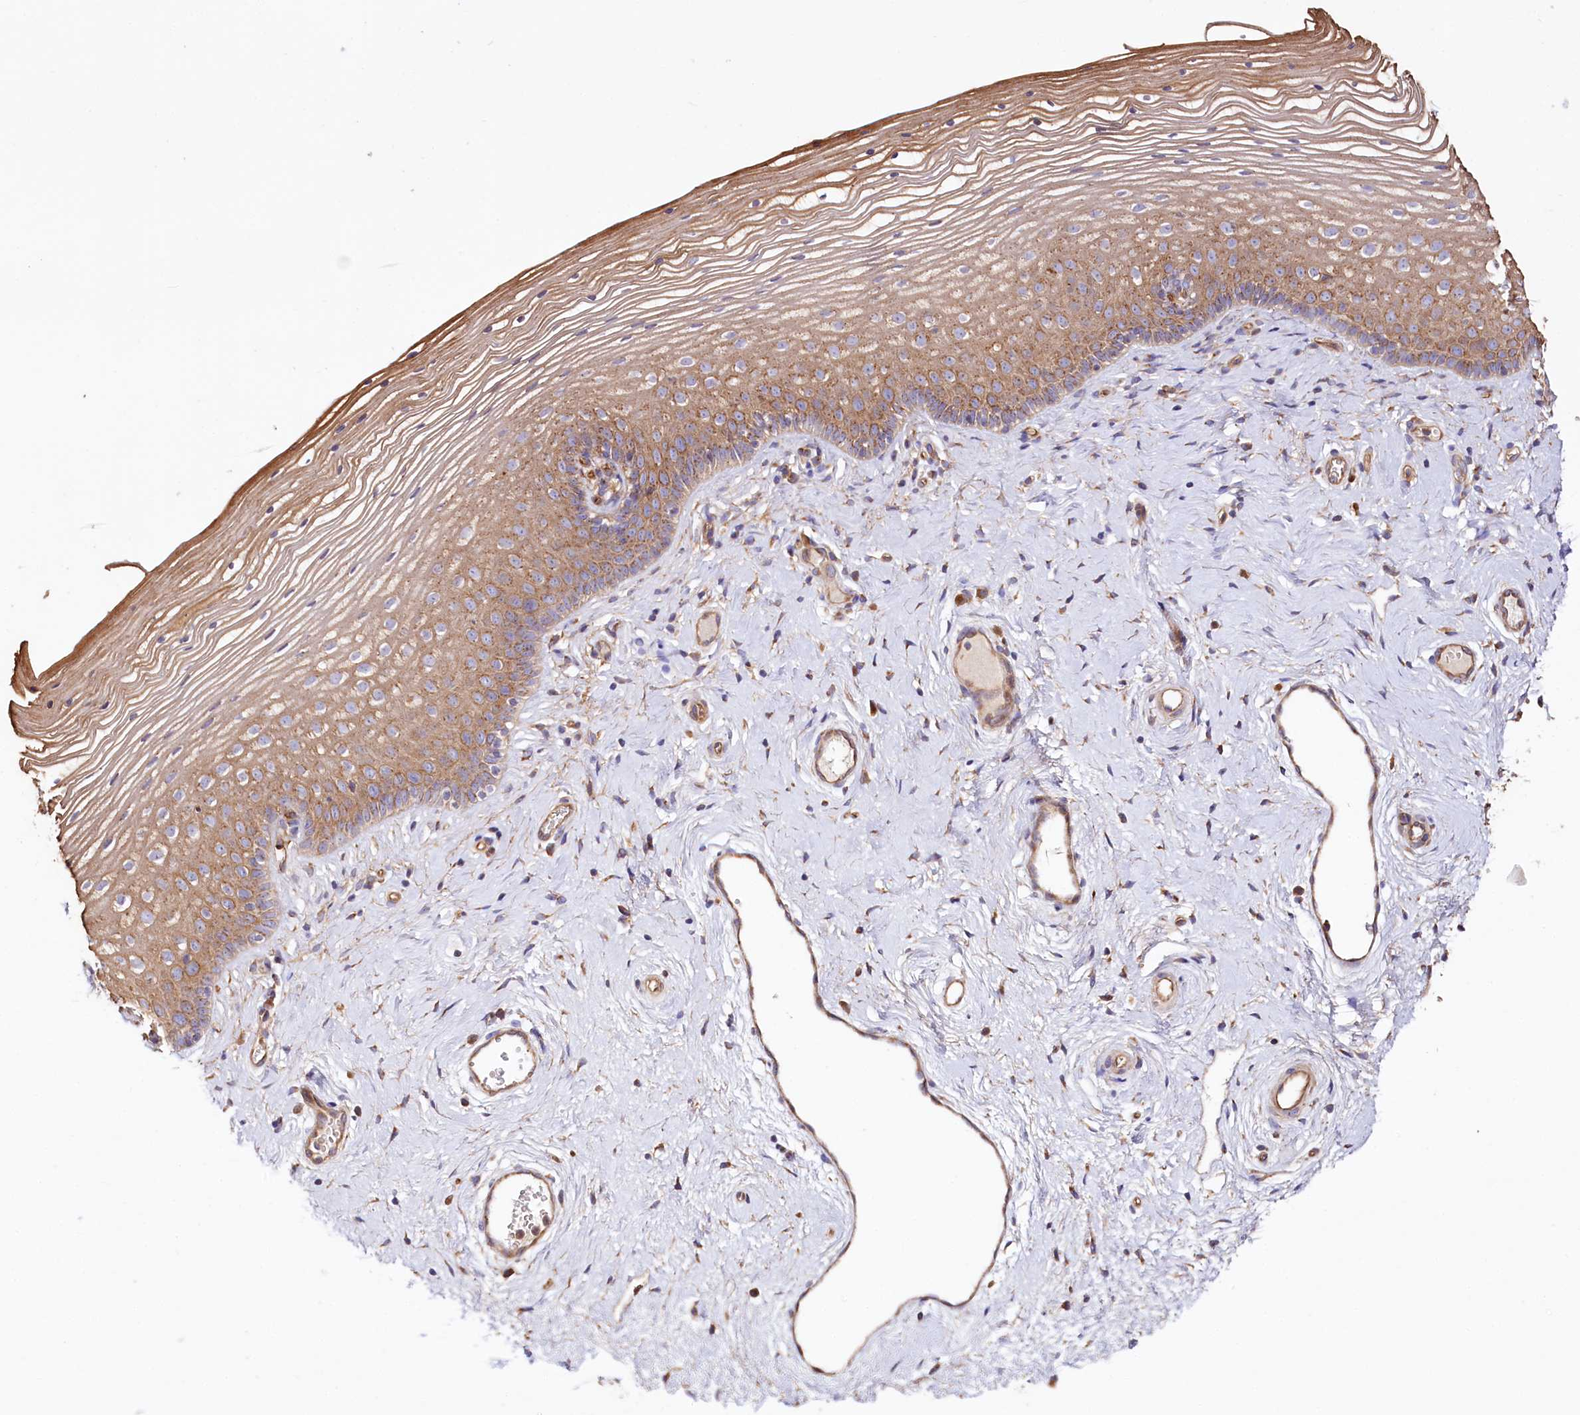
{"staining": {"intensity": "moderate", "quantity": ">75%", "location": "cytoplasmic/membranous"}, "tissue": "vagina", "cell_type": "Squamous epithelial cells", "image_type": "normal", "snomed": [{"axis": "morphology", "description": "Normal tissue, NOS"}, {"axis": "topography", "description": "Vagina"}], "caption": "Vagina stained for a protein (brown) shows moderate cytoplasmic/membranous positive positivity in approximately >75% of squamous epithelial cells.", "gene": "CEP295", "patient": {"sex": "female", "age": 46}}